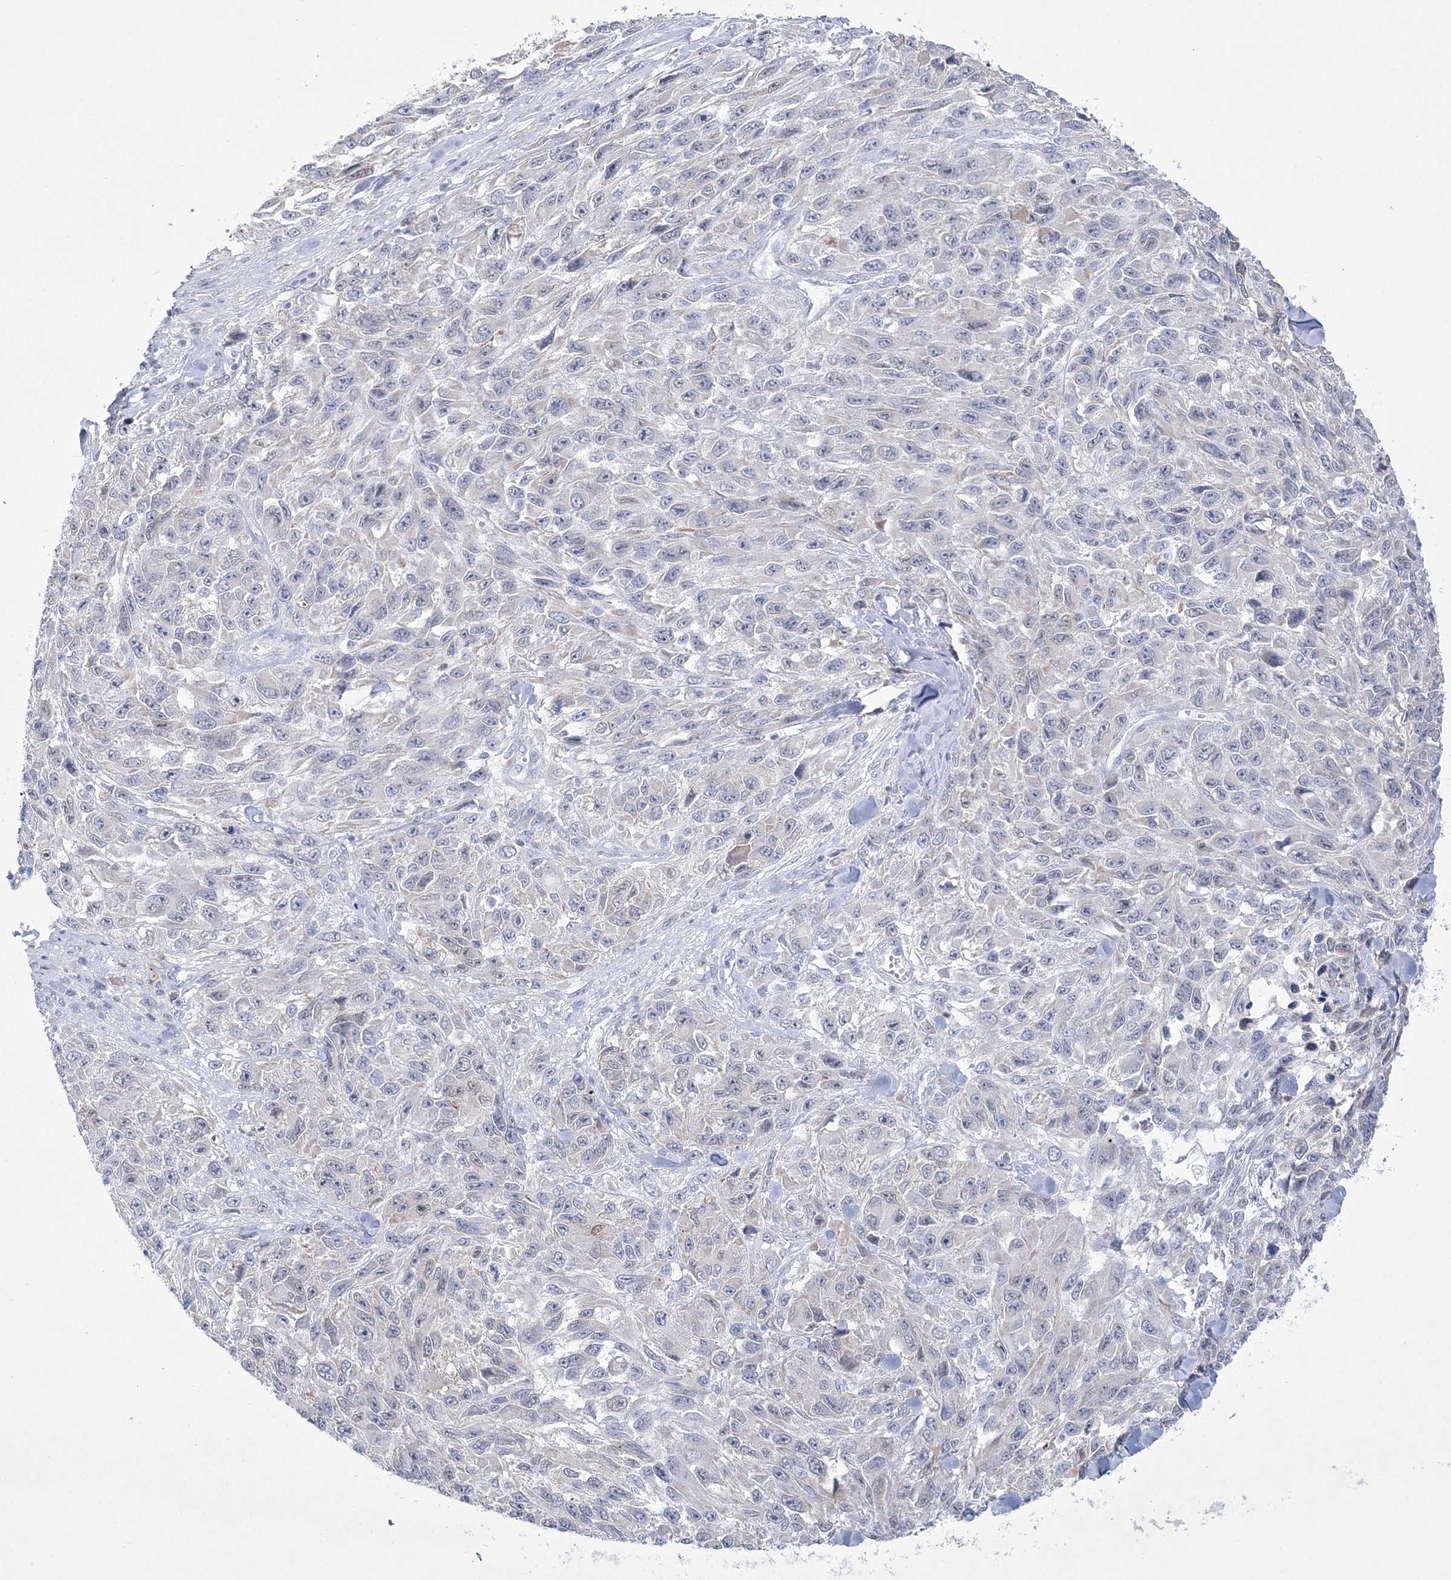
{"staining": {"intensity": "negative", "quantity": "none", "location": "none"}, "tissue": "melanoma", "cell_type": "Tumor cells", "image_type": "cancer", "snomed": [{"axis": "morphology", "description": "Malignant melanoma, NOS"}, {"axis": "topography", "description": "Skin"}], "caption": "A micrograph of human malignant melanoma is negative for staining in tumor cells.", "gene": "WDR27", "patient": {"sex": "female", "age": 96}}